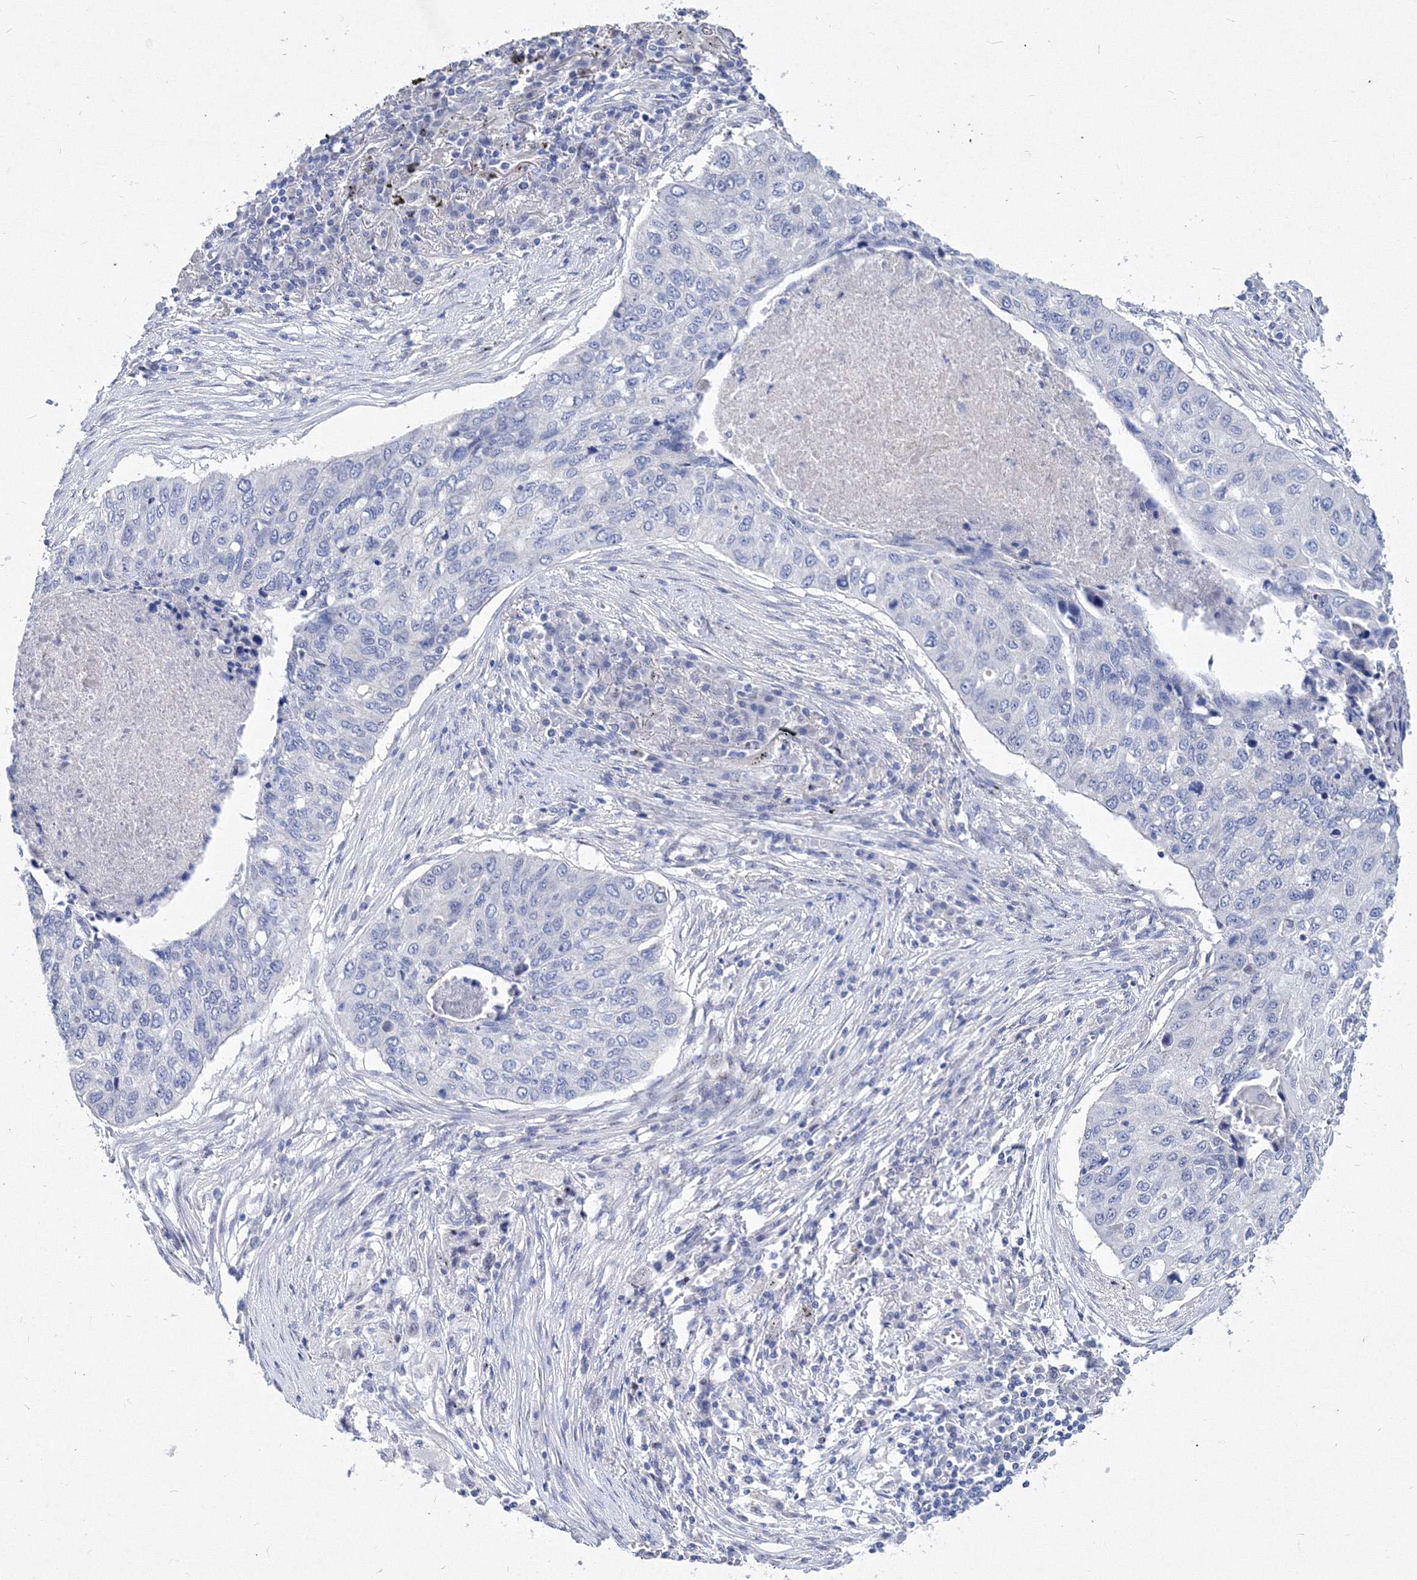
{"staining": {"intensity": "negative", "quantity": "none", "location": "none"}, "tissue": "lung cancer", "cell_type": "Tumor cells", "image_type": "cancer", "snomed": [{"axis": "morphology", "description": "Squamous cell carcinoma, NOS"}, {"axis": "topography", "description": "Lung"}], "caption": "Immunohistochemical staining of lung cancer displays no significant staining in tumor cells.", "gene": "GPN1", "patient": {"sex": "female", "age": 63}}